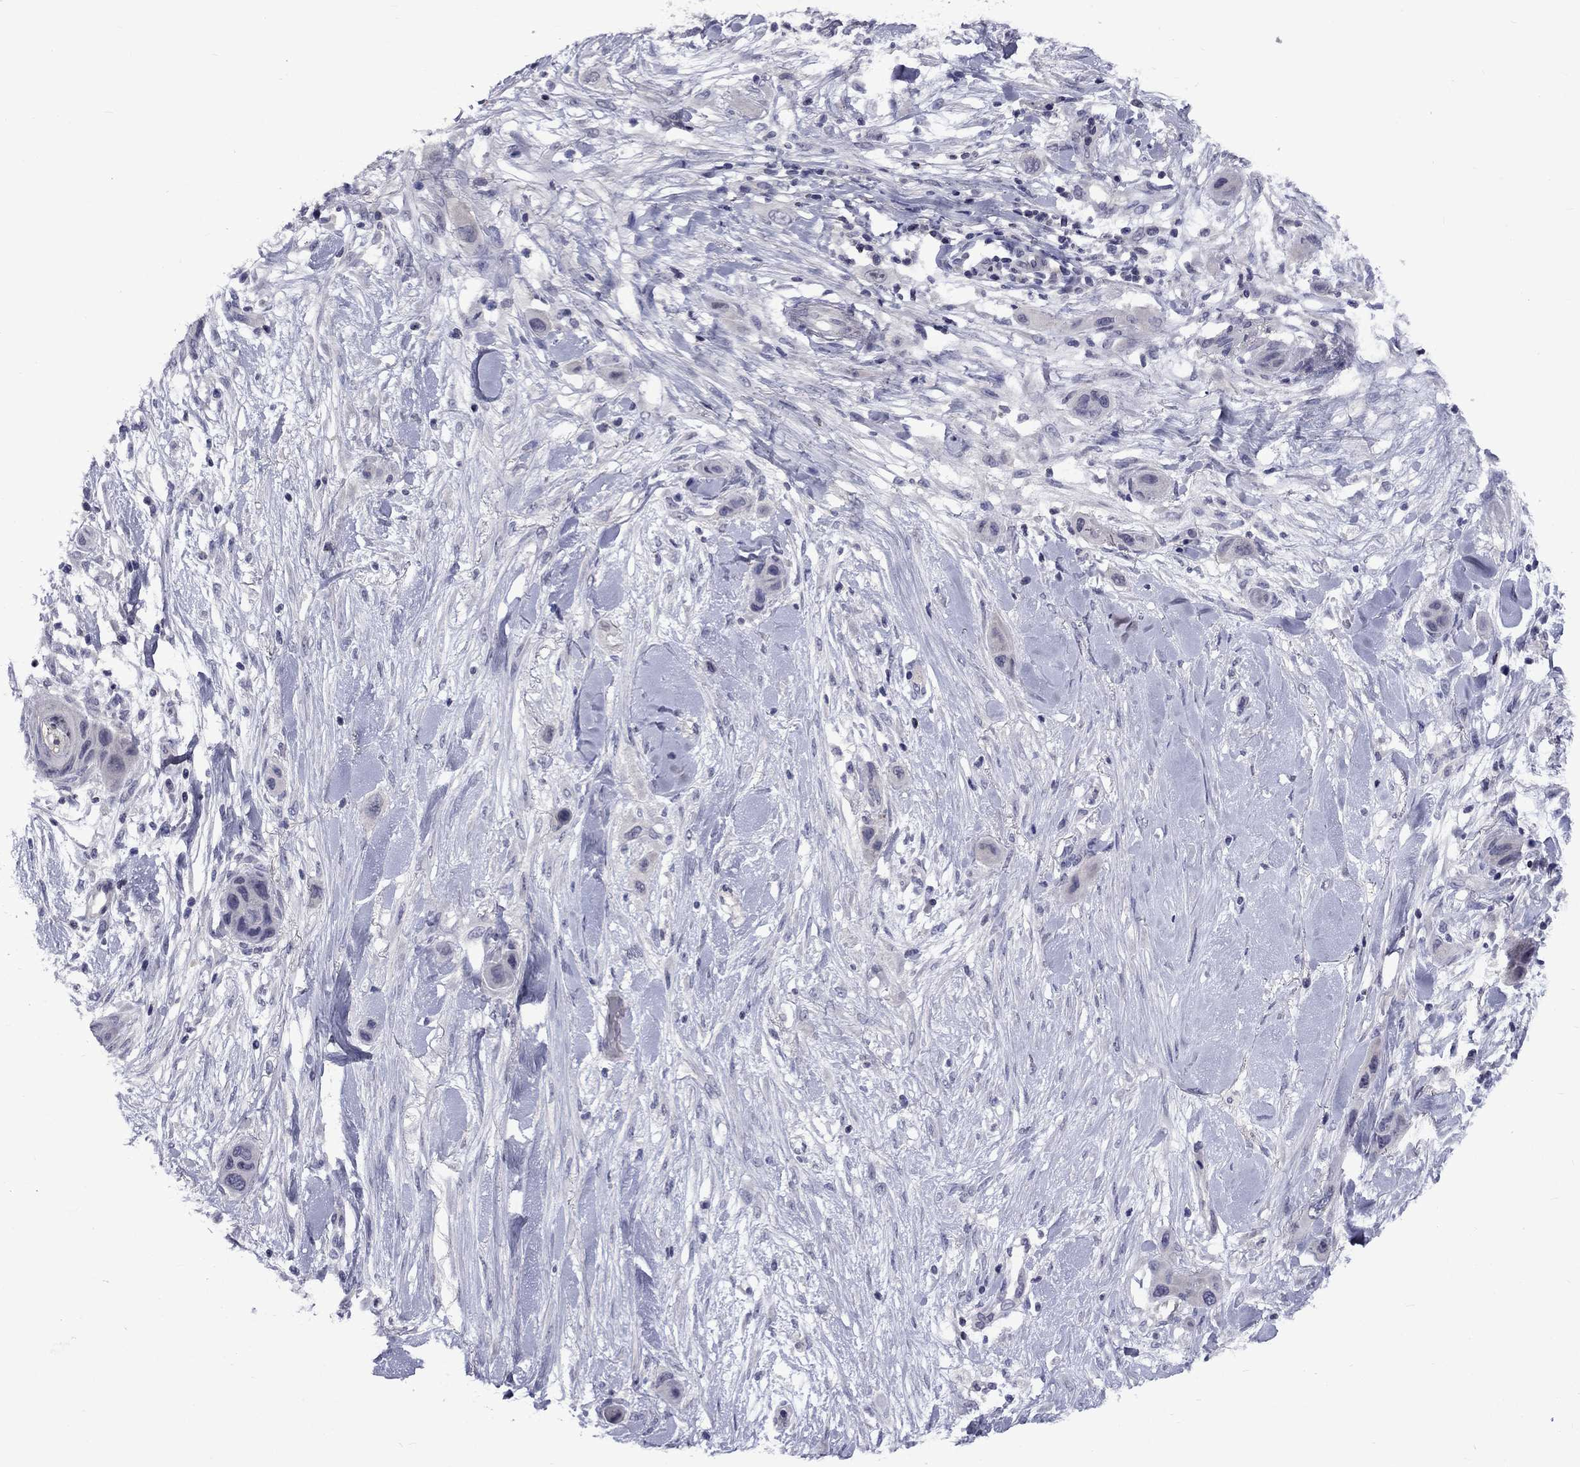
{"staining": {"intensity": "negative", "quantity": "none", "location": "none"}, "tissue": "skin cancer", "cell_type": "Tumor cells", "image_type": "cancer", "snomed": [{"axis": "morphology", "description": "Squamous cell carcinoma, NOS"}, {"axis": "topography", "description": "Skin"}], "caption": "DAB (3,3'-diaminobenzidine) immunohistochemical staining of human skin cancer (squamous cell carcinoma) shows no significant positivity in tumor cells.", "gene": "SNTA1", "patient": {"sex": "male", "age": 79}}